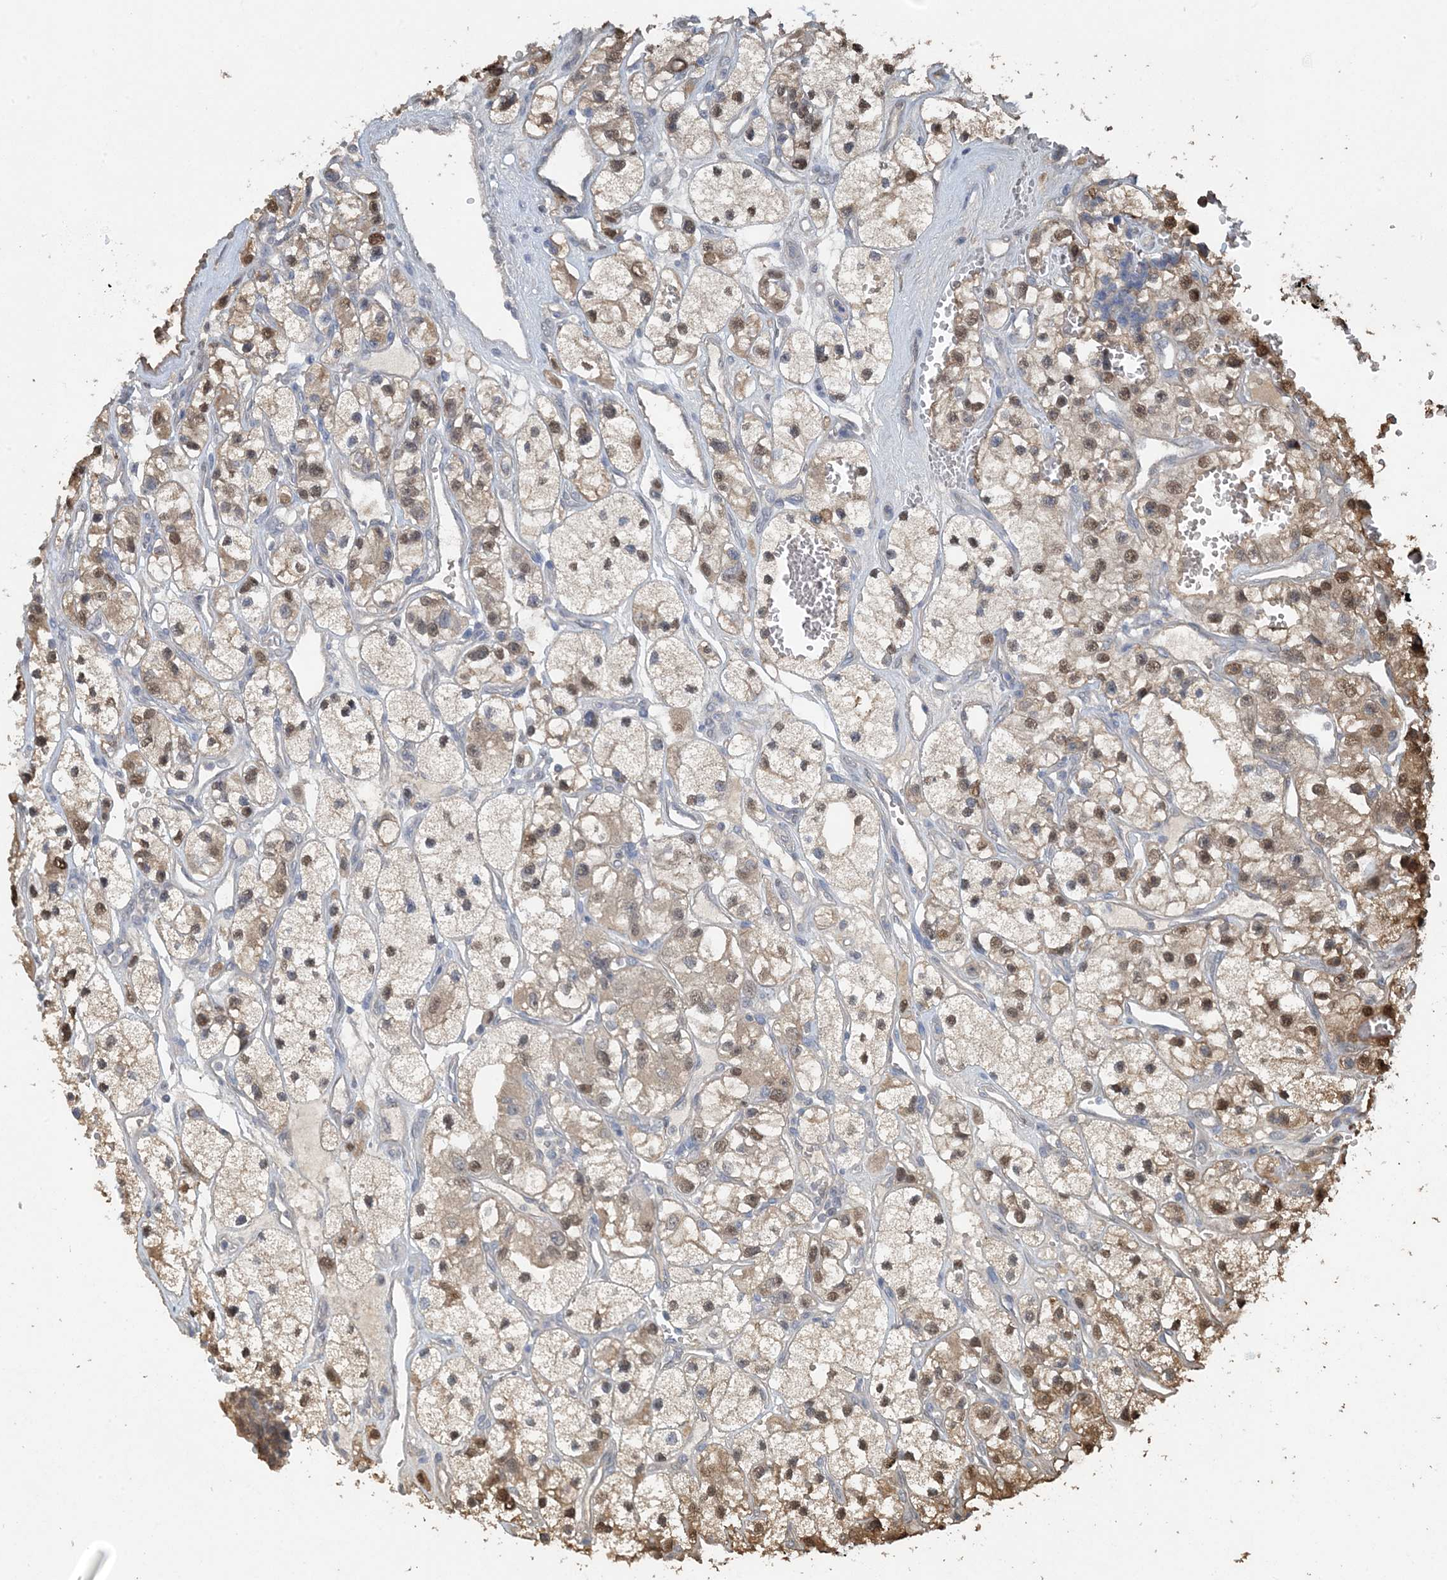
{"staining": {"intensity": "moderate", "quantity": ">75%", "location": "cytoplasmic/membranous,nuclear"}, "tissue": "renal cancer", "cell_type": "Tumor cells", "image_type": "cancer", "snomed": [{"axis": "morphology", "description": "Adenocarcinoma, NOS"}, {"axis": "topography", "description": "Kidney"}], "caption": "A histopathology image of human renal cancer stained for a protein displays moderate cytoplasmic/membranous and nuclear brown staining in tumor cells.", "gene": "HIKESHI", "patient": {"sex": "female", "age": 57}}